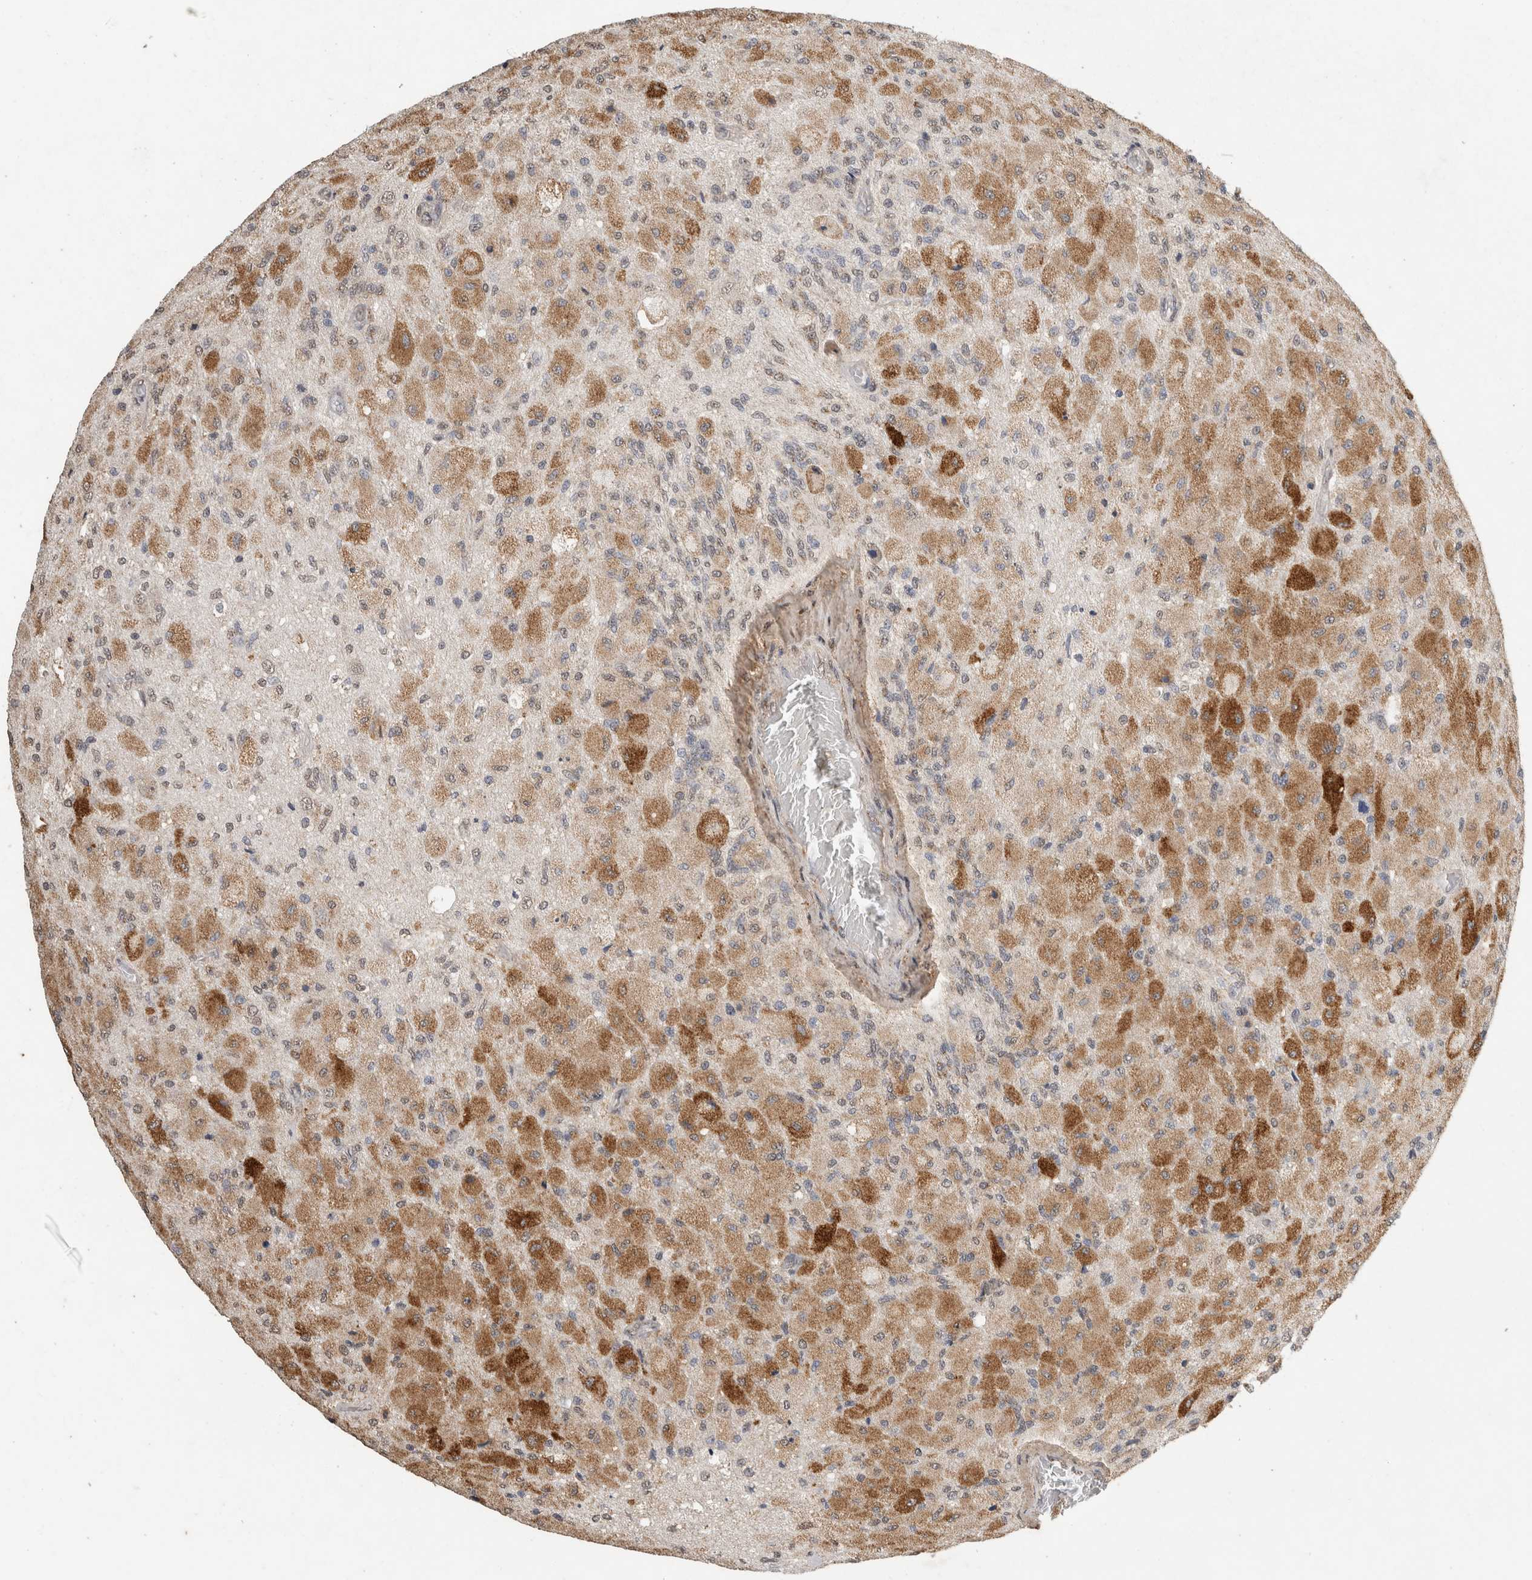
{"staining": {"intensity": "strong", "quantity": "25%-75%", "location": "cytoplasmic/membranous"}, "tissue": "glioma", "cell_type": "Tumor cells", "image_type": "cancer", "snomed": [{"axis": "morphology", "description": "Normal tissue, NOS"}, {"axis": "morphology", "description": "Glioma, malignant, High grade"}, {"axis": "topography", "description": "Cerebral cortex"}], "caption": "Protein expression analysis of malignant glioma (high-grade) shows strong cytoplasmic/membranous positivity in approximately 25%-75% of tumor cells.", "gene": "C1QTNF5", "patient": {"sex": "male", "age": 77}}